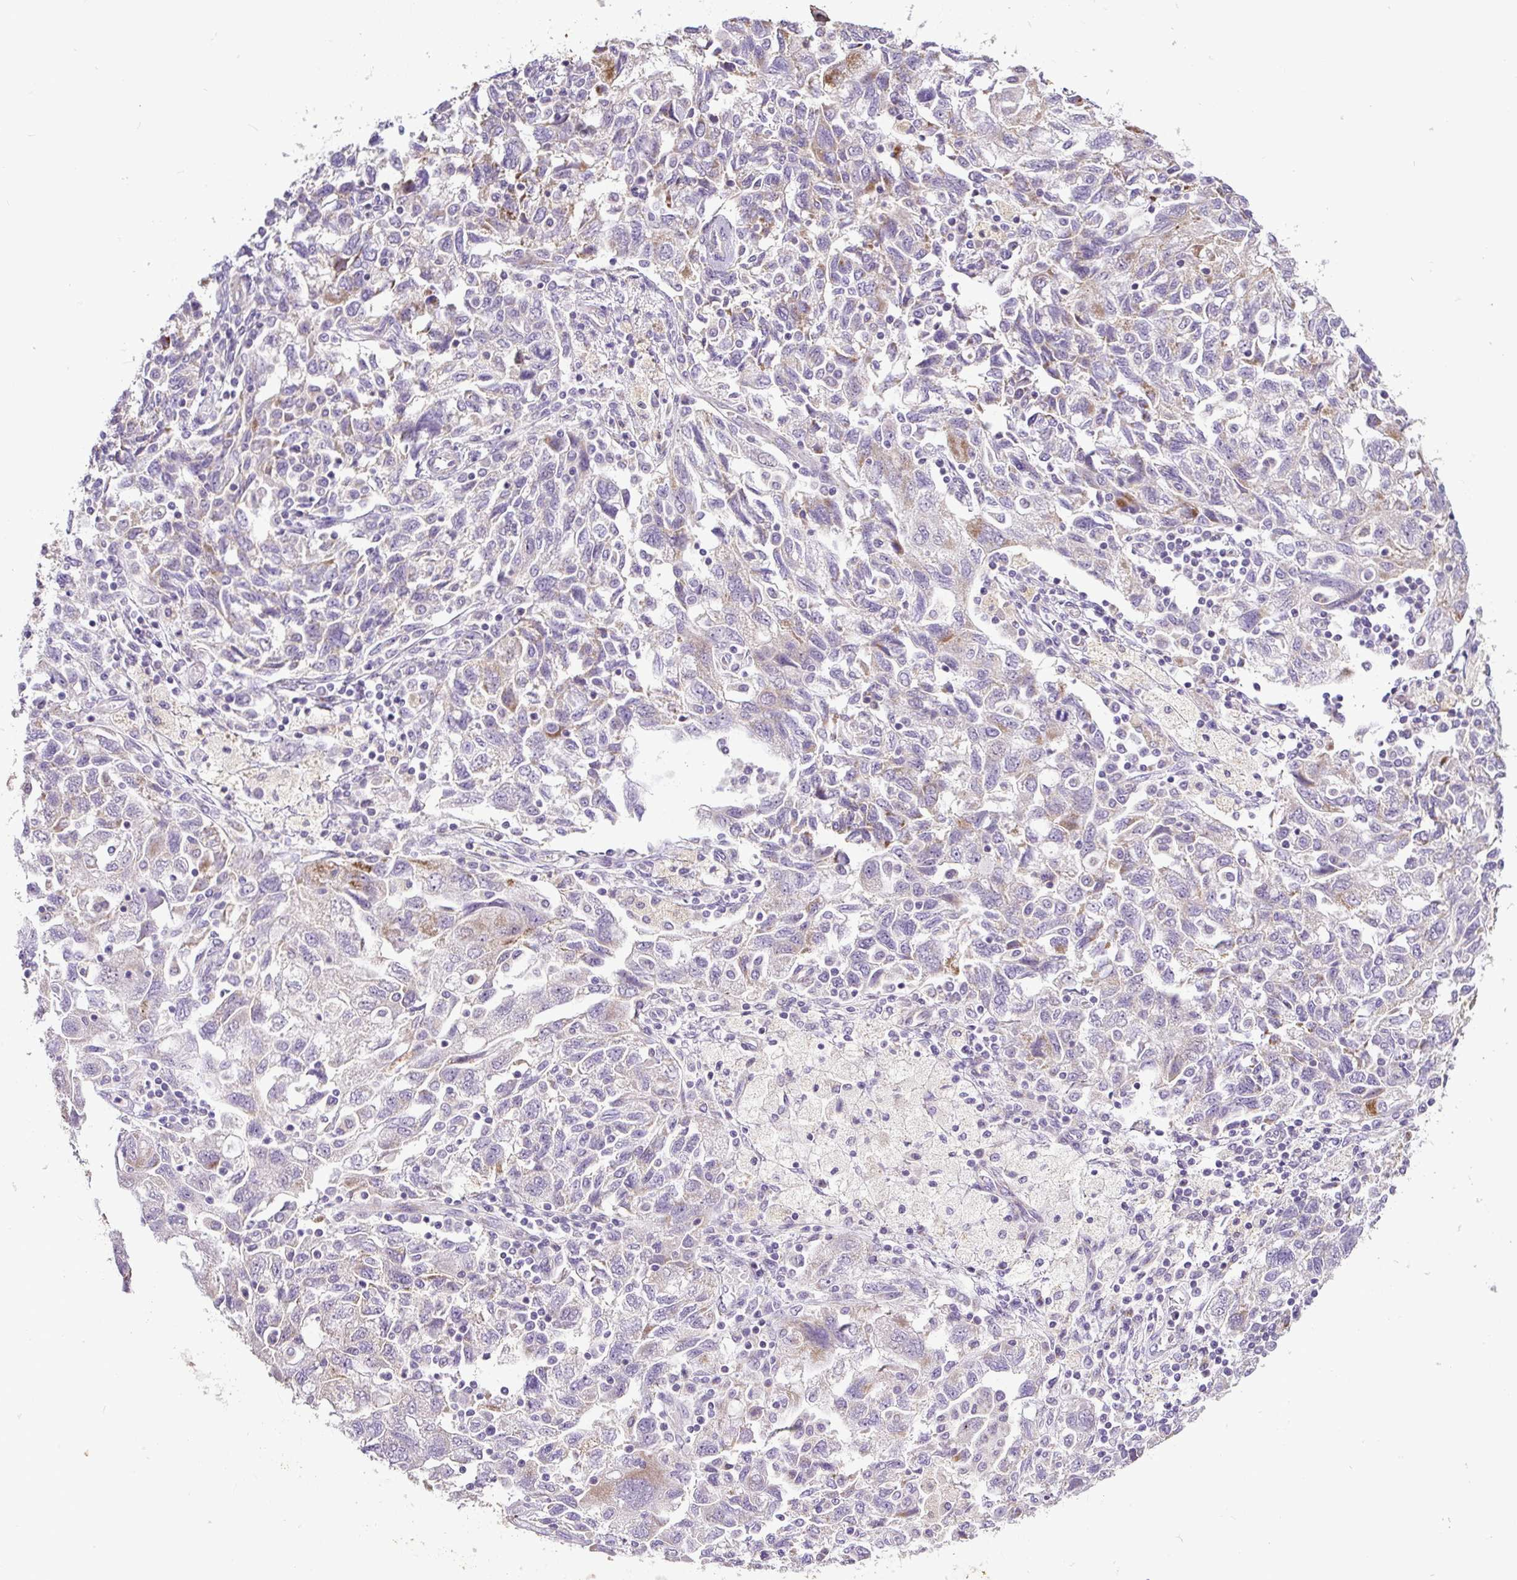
{"staining": {"intensity": "moderate", "quantity": "<25%", "location": "cytoplasmic/membranous"}, "tissue": "ovarian cancer", "cell_type": "Tumor cells", "image_type": "cancer", "snomed": [{"axis": "morphology", "description": "Carcinoma, NOS"}, {"axis": "morphology", "description": "Cystadenocarcinoma, serous, NOS"}, {"axis": "topography", "description": "Ovary"}], "caption": "Protein expression analysis of ovarian cancer (carcinoma) displays moderate cytoplasmic/membranous positivity in about <25% of tumor cells.", "gene": "HPS4", "patient": {"sex": "female", "age": 69}}